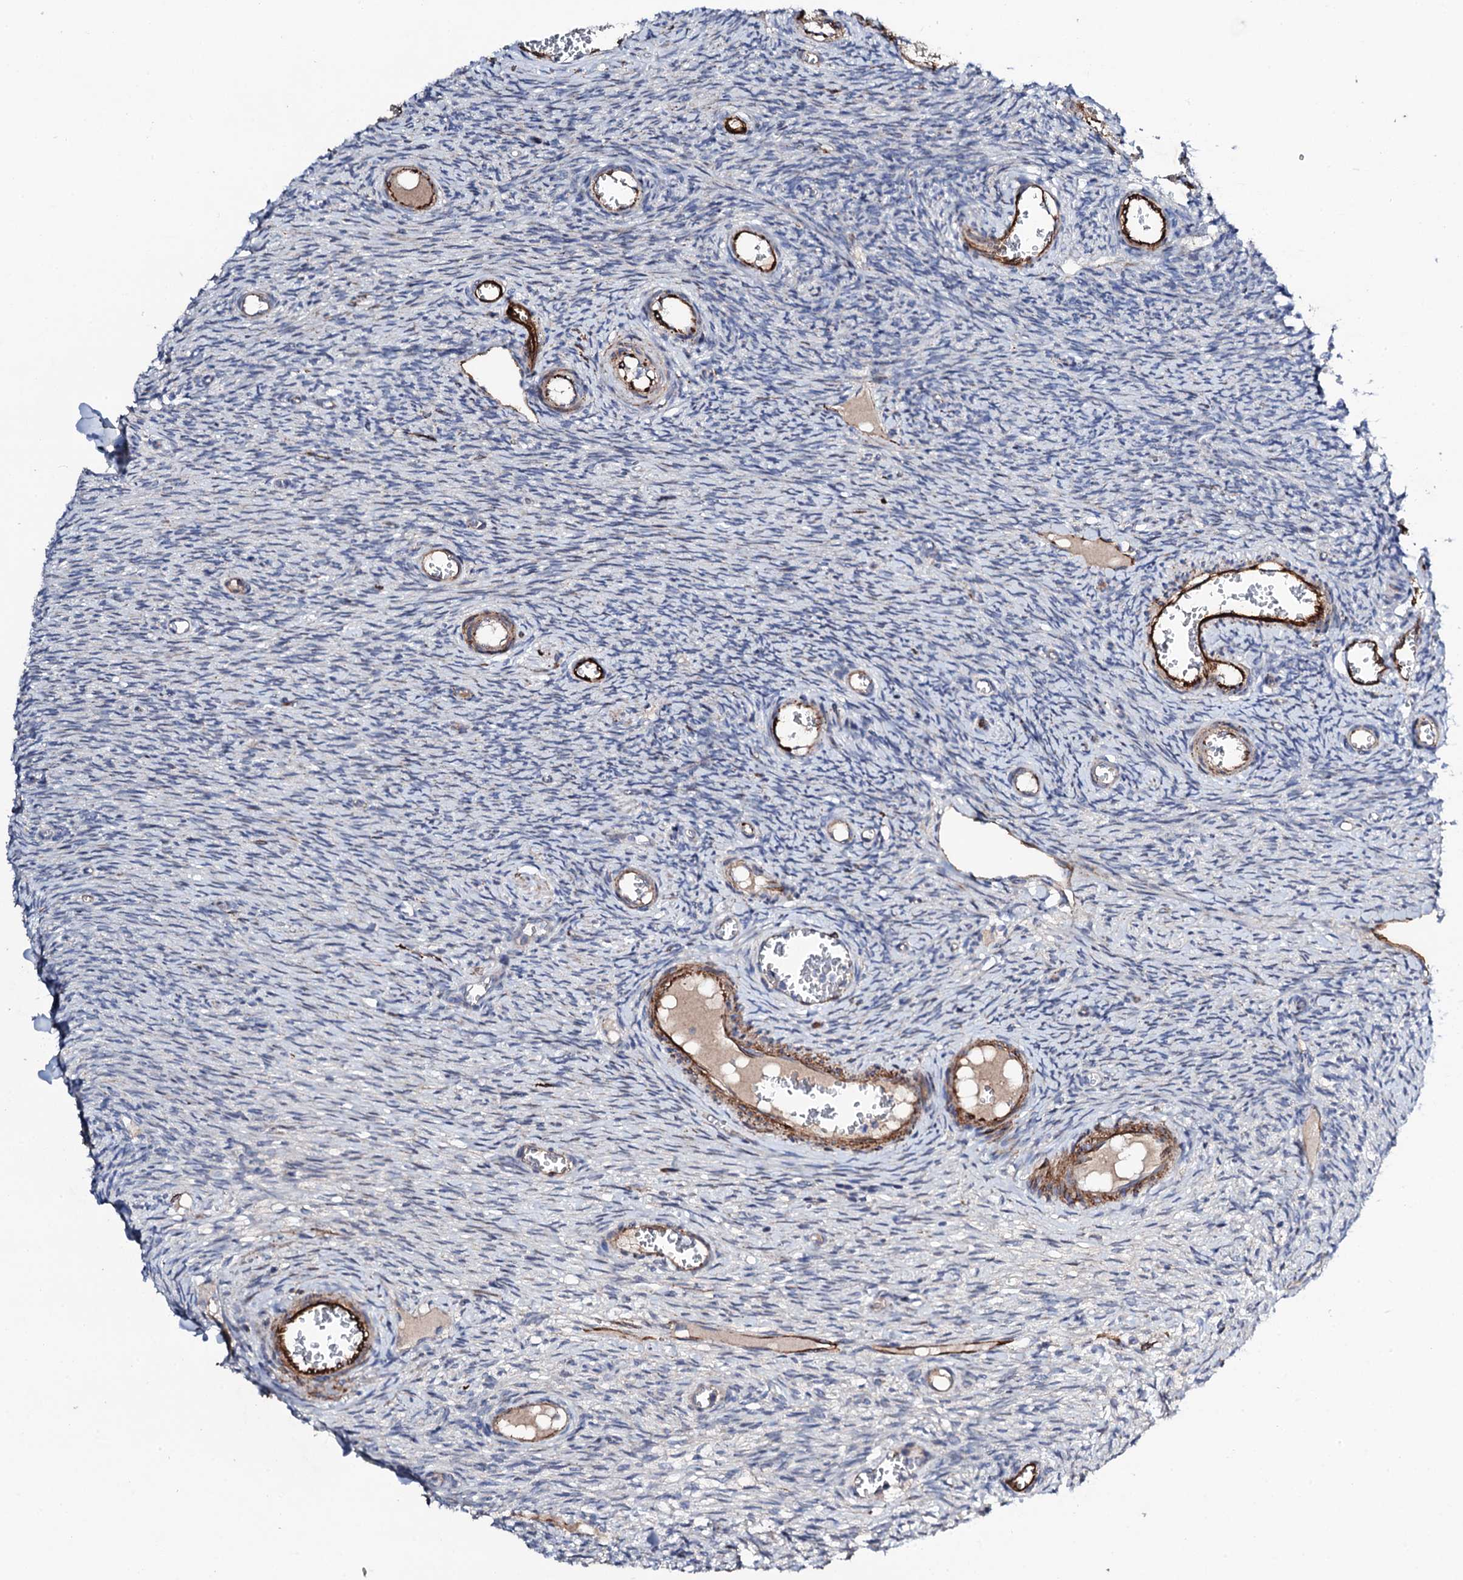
{"staining": {"intensity": "negative", "quantity": "none", "location": "none"}, "tissue": "ovary", "cell_type": "Ovarian stroma cells", "image_type": "normal", "snomed": [{"axis": "morphology", "description": "Normal tissue, NOS"}, {"axis": "topography", "description": "Ovary"}], "caption": "Ovarian stroma cells show no significant positivity in unremarkable ovary. (DAB (3,3'-diaminobenzidine) IHC with hematoxylin counter stain).", "gene": "DBX1", "patient": {"sex": "female", "age": 44}}